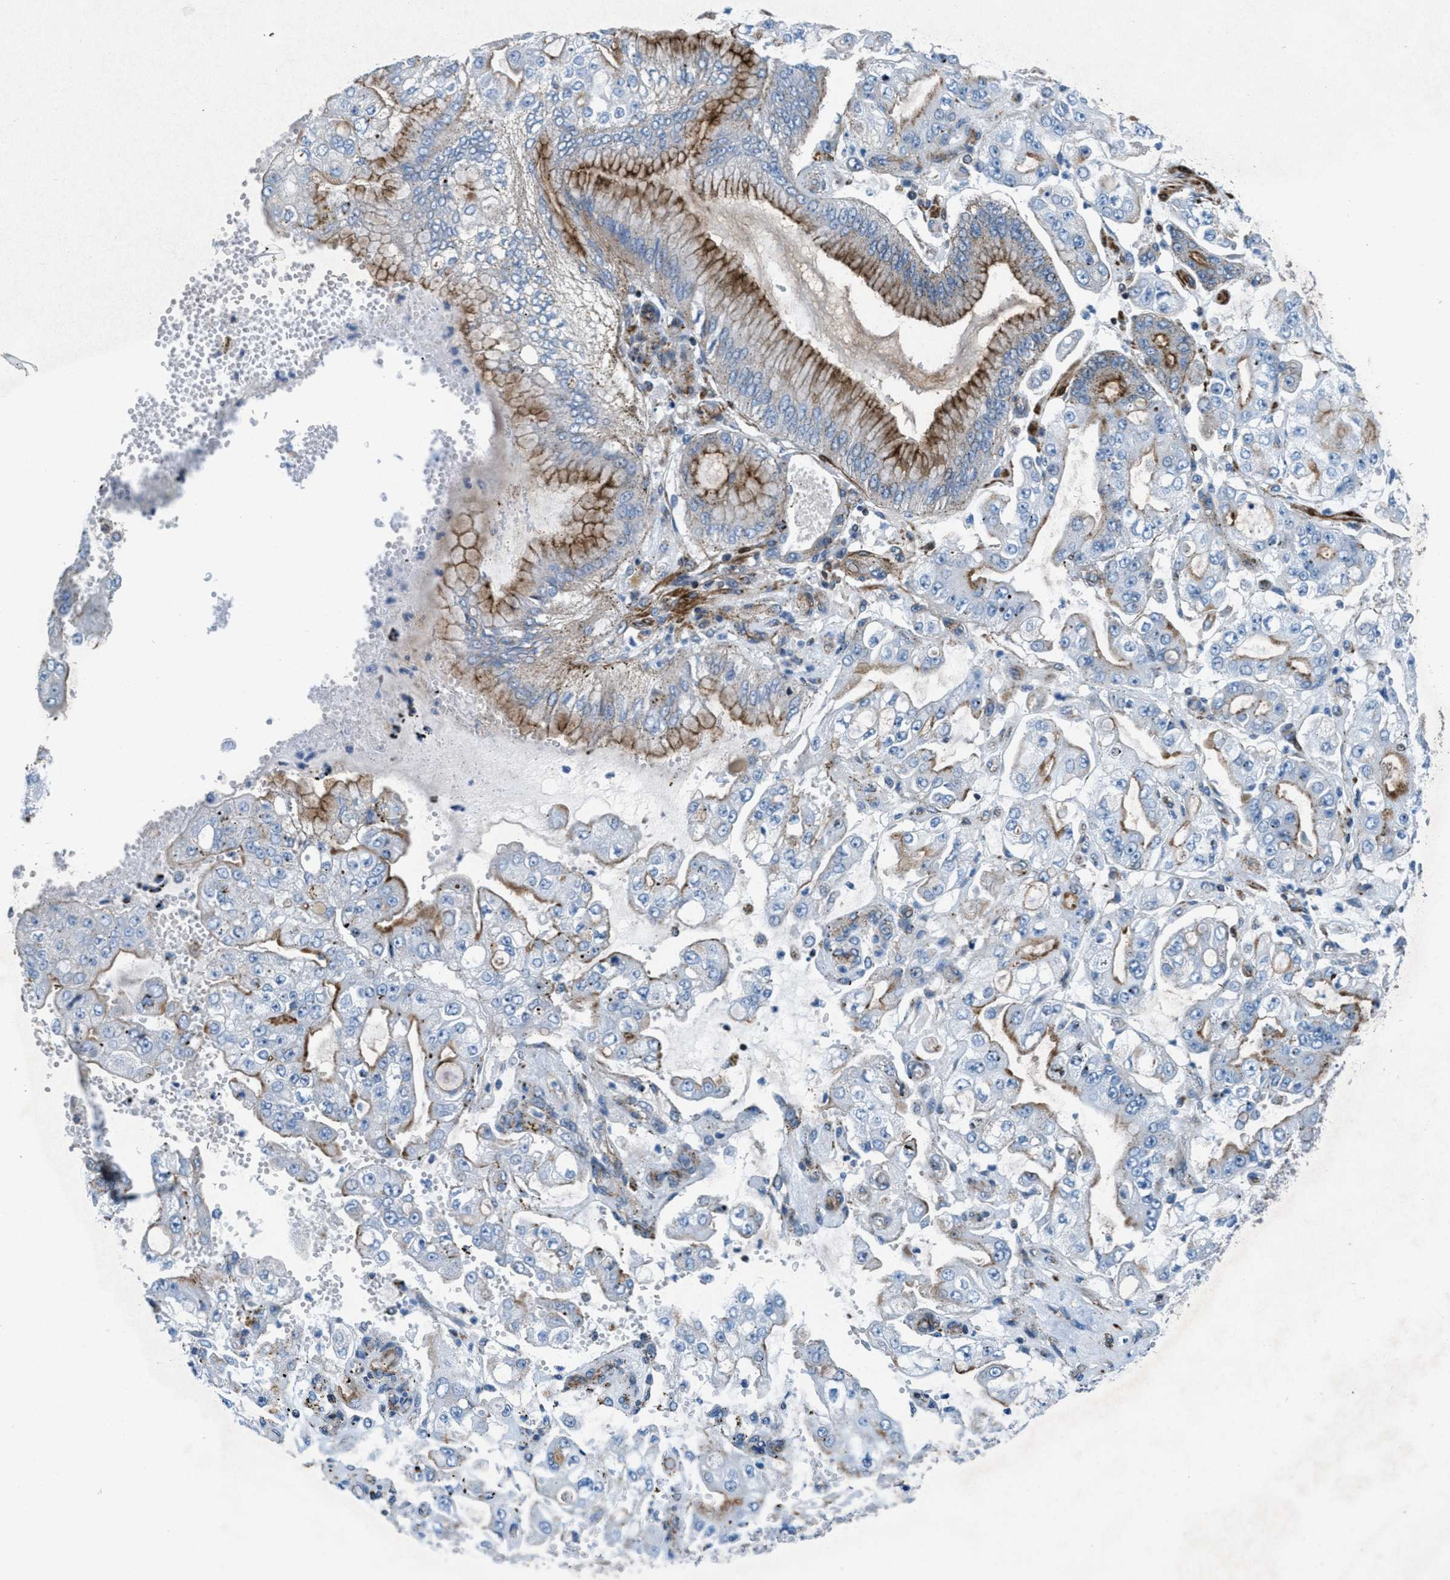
{"staining": {"intensity": "moderate", "quantity": "25%-75%", "location": "cytoplasmic/membranous"}, "tissue": "stomach cancer", "cell_type": "Tumor cells", "image_type": "cancer", "snomed": [{"axis": "morphology", "description": "Adenocarcinoma, NOS"}, {"axis": "topography", "description": "Stomach"}], "caption": "Stomach cancer (adenocarcinoma) stained with DAB immunohistochemistry shows medium levels of moderate cytoplasmic/membranous staining in about 25%-75% of tumor cells. (Stains: DAB in brown, nuclei in blue, Microscopy: brightfield microscopy at high magnification).", "gene": "MFSD13A", "patient": {"sex": "male", "age": 76}}